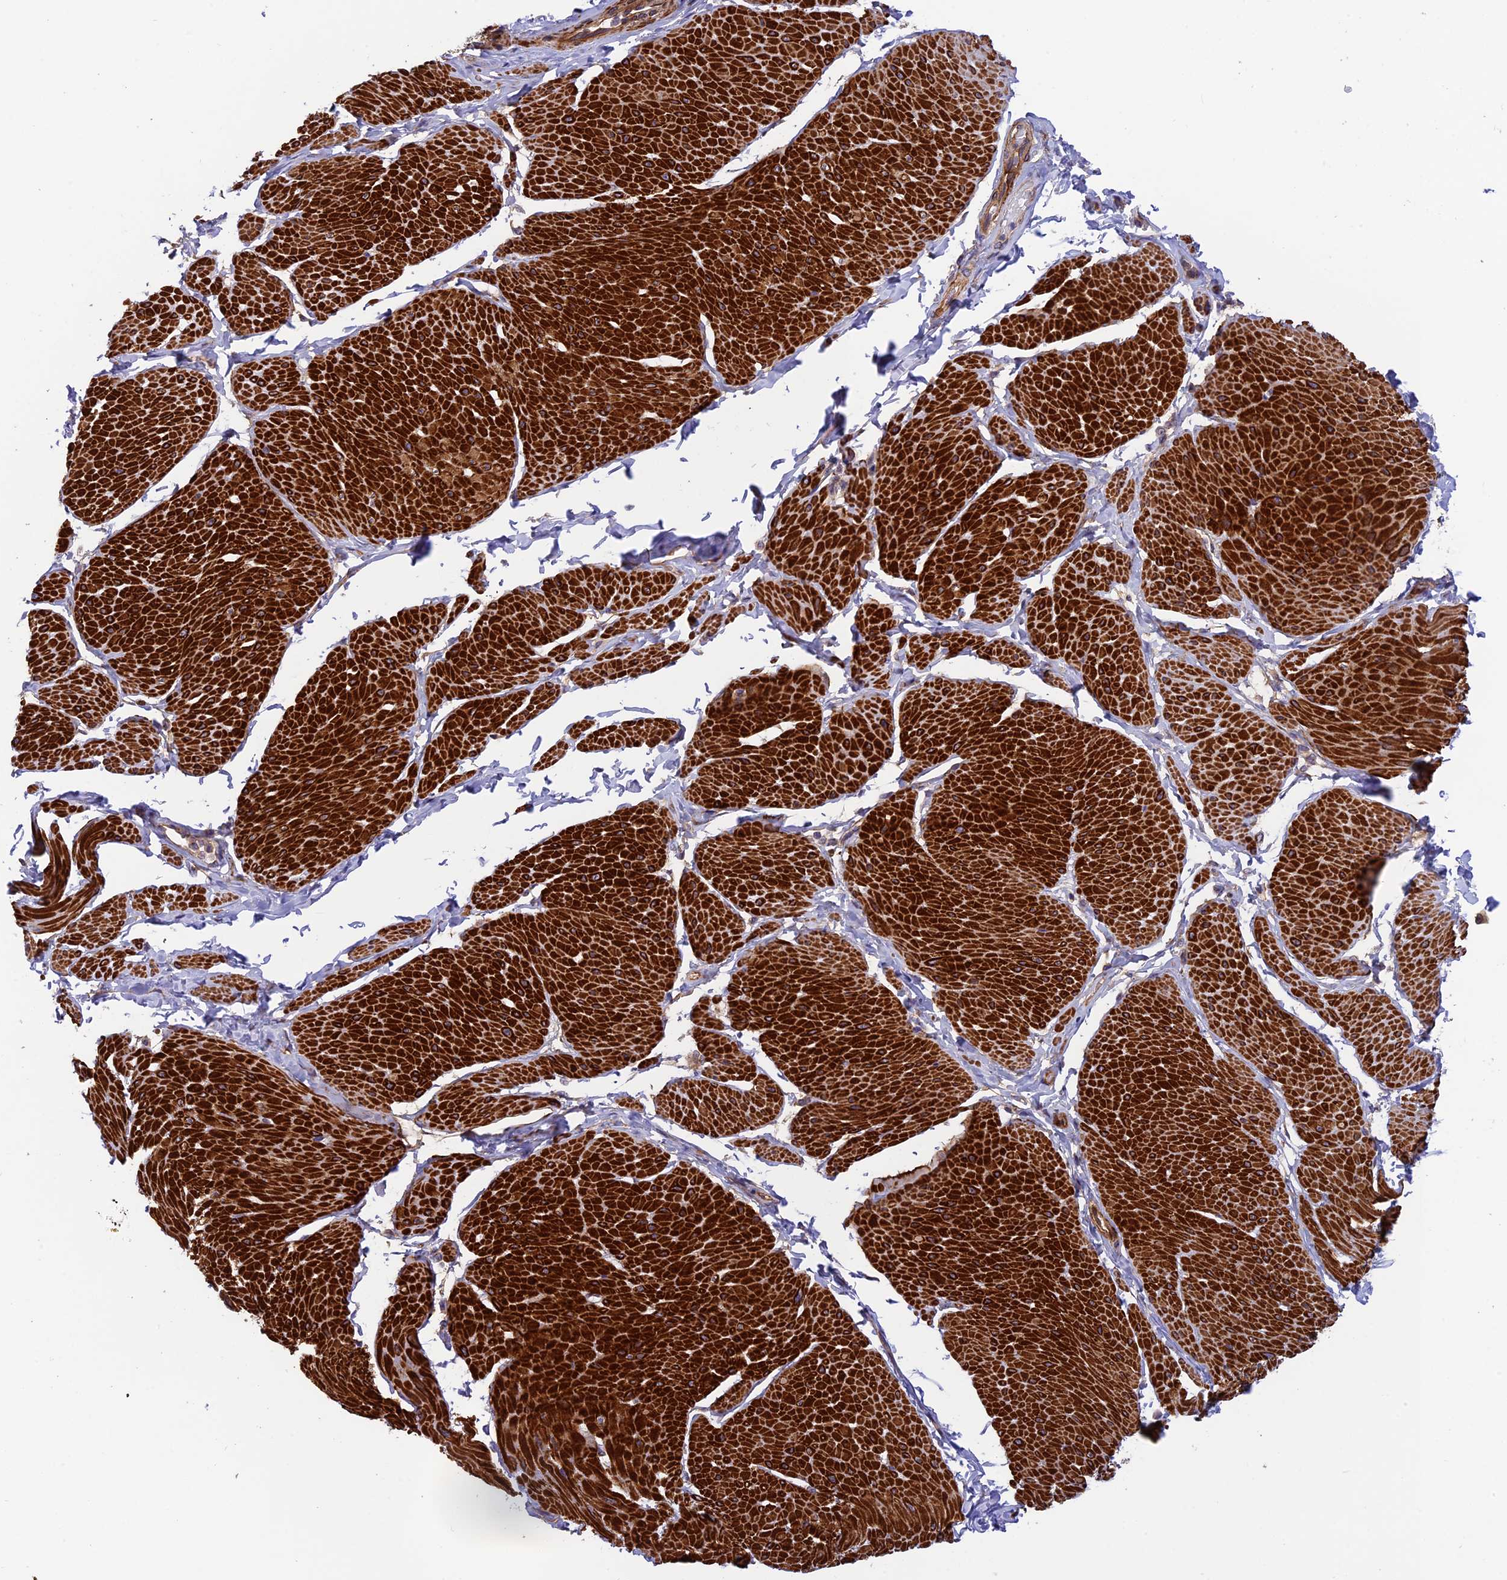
{"staining": {"intensity": "strong", "quantity": ">75%", "location": "cytoplasmic/membranous"}, "tissue": "smooth muscle", "cell_type": "Smooth muscle cells", "image_type": "normal", "snomed": [{"axis": "morphology", "description": "Urothelial carcinoma, High grade"}, {"axis": "topography", "description": "Urinary bladder"}], "caption": "Protein staining demonstrates strong cytoplasmic/membranous expression in about >75% of smooth muscle cells in normal smooth muscle.", "gene": "ADAMTS15", "patient": {"sex": "male", "age": 46}}